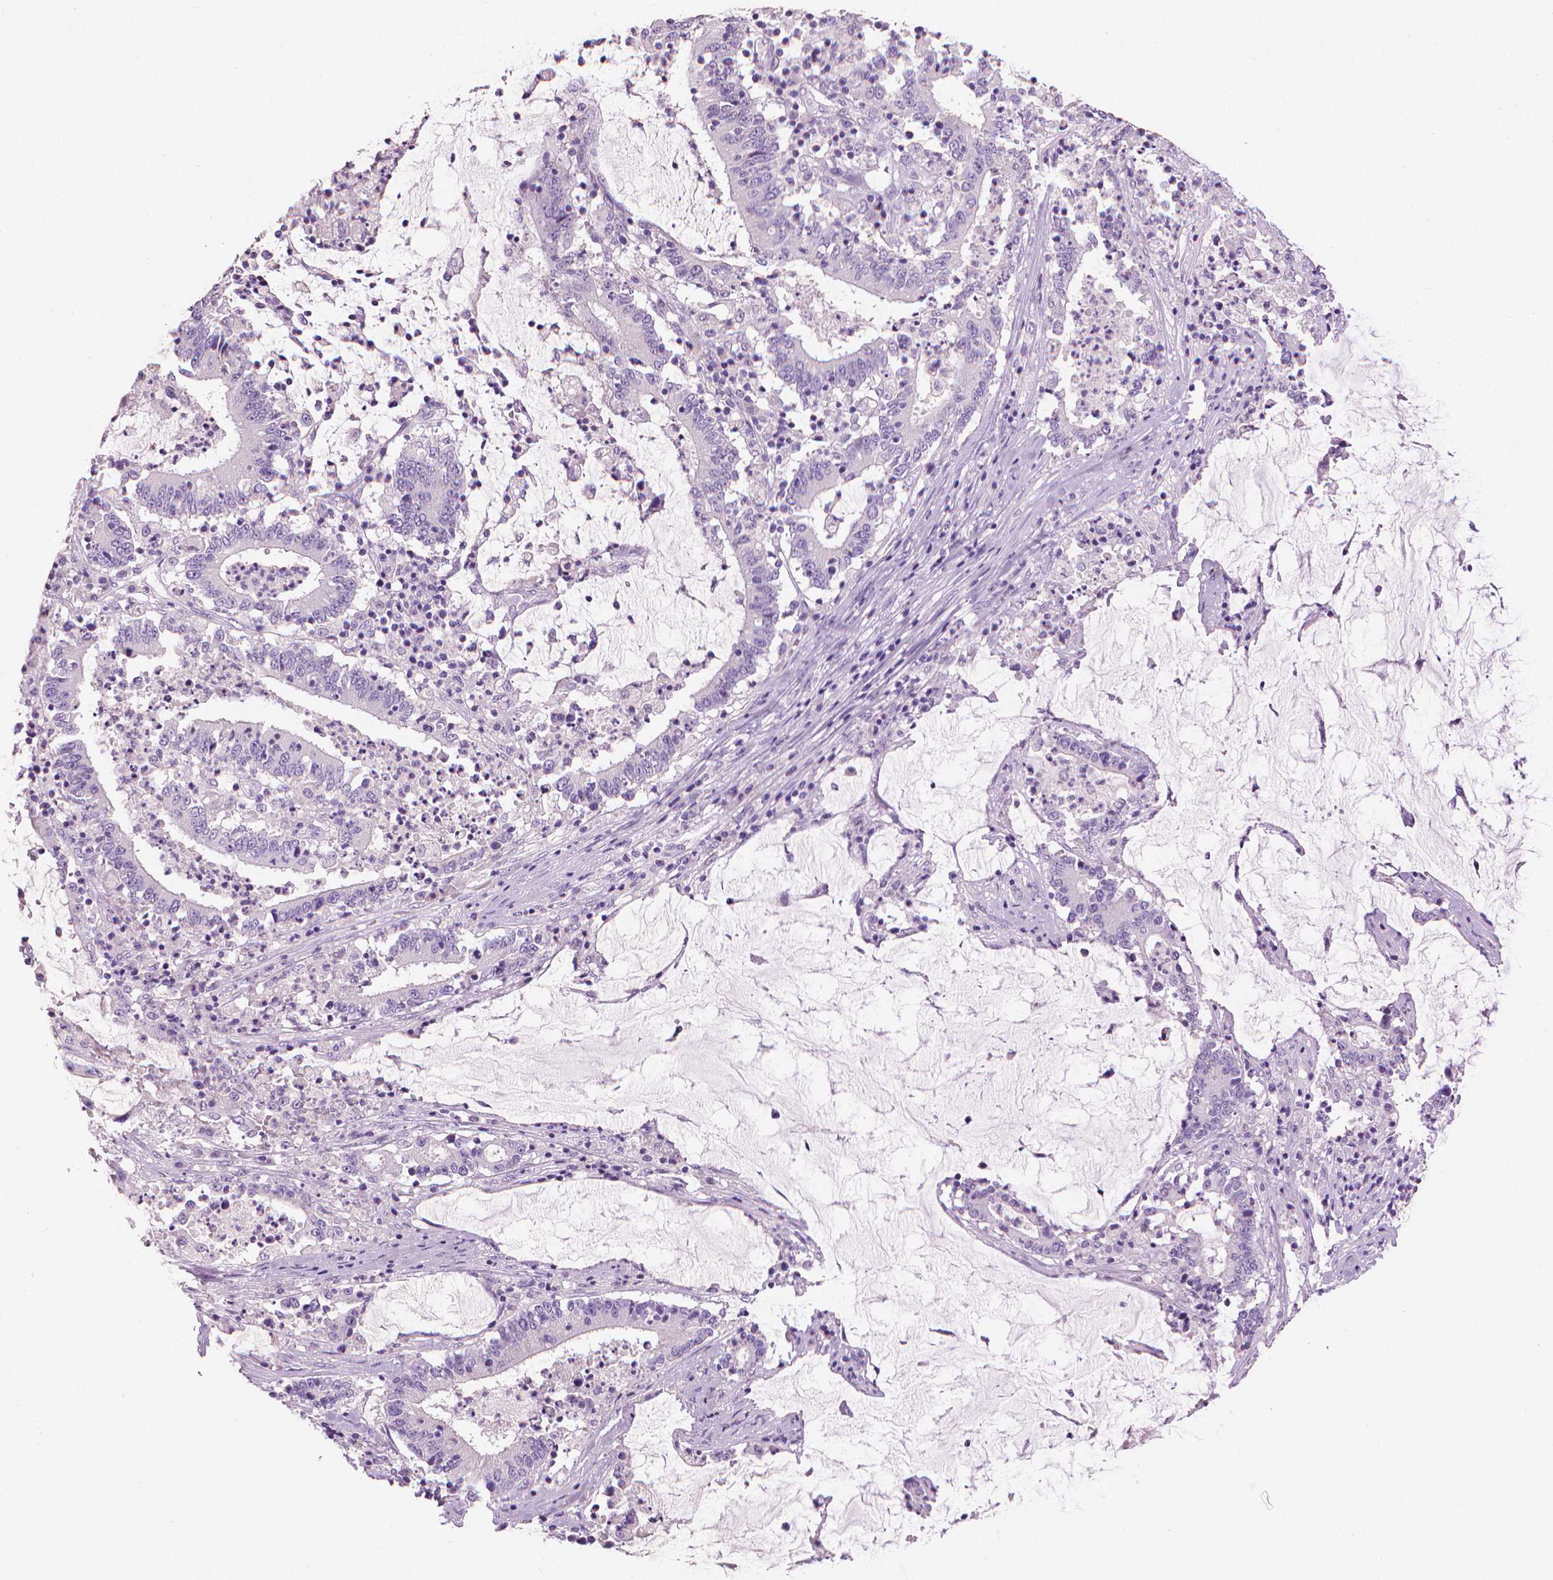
{"staining": {"intensity": "negative", "quantity": "none", "location": "none"}, "tissue": "stomach cancer", "cell_type": "Tumor cells", "image_type": "cancer", "snomed": [{"axis": "morphology", "description": "Adenocarcinoma, NOS"}, {"axis": "topography", "description": "Stomach, upper"}], "caption": "Tumor cells show no significant positivity in stomach cancer. (Immunohistochemistry, brightfield microscopy, high magnification).", "gene": "MLANA", "patient": {"sex": "male", "age": 68}}